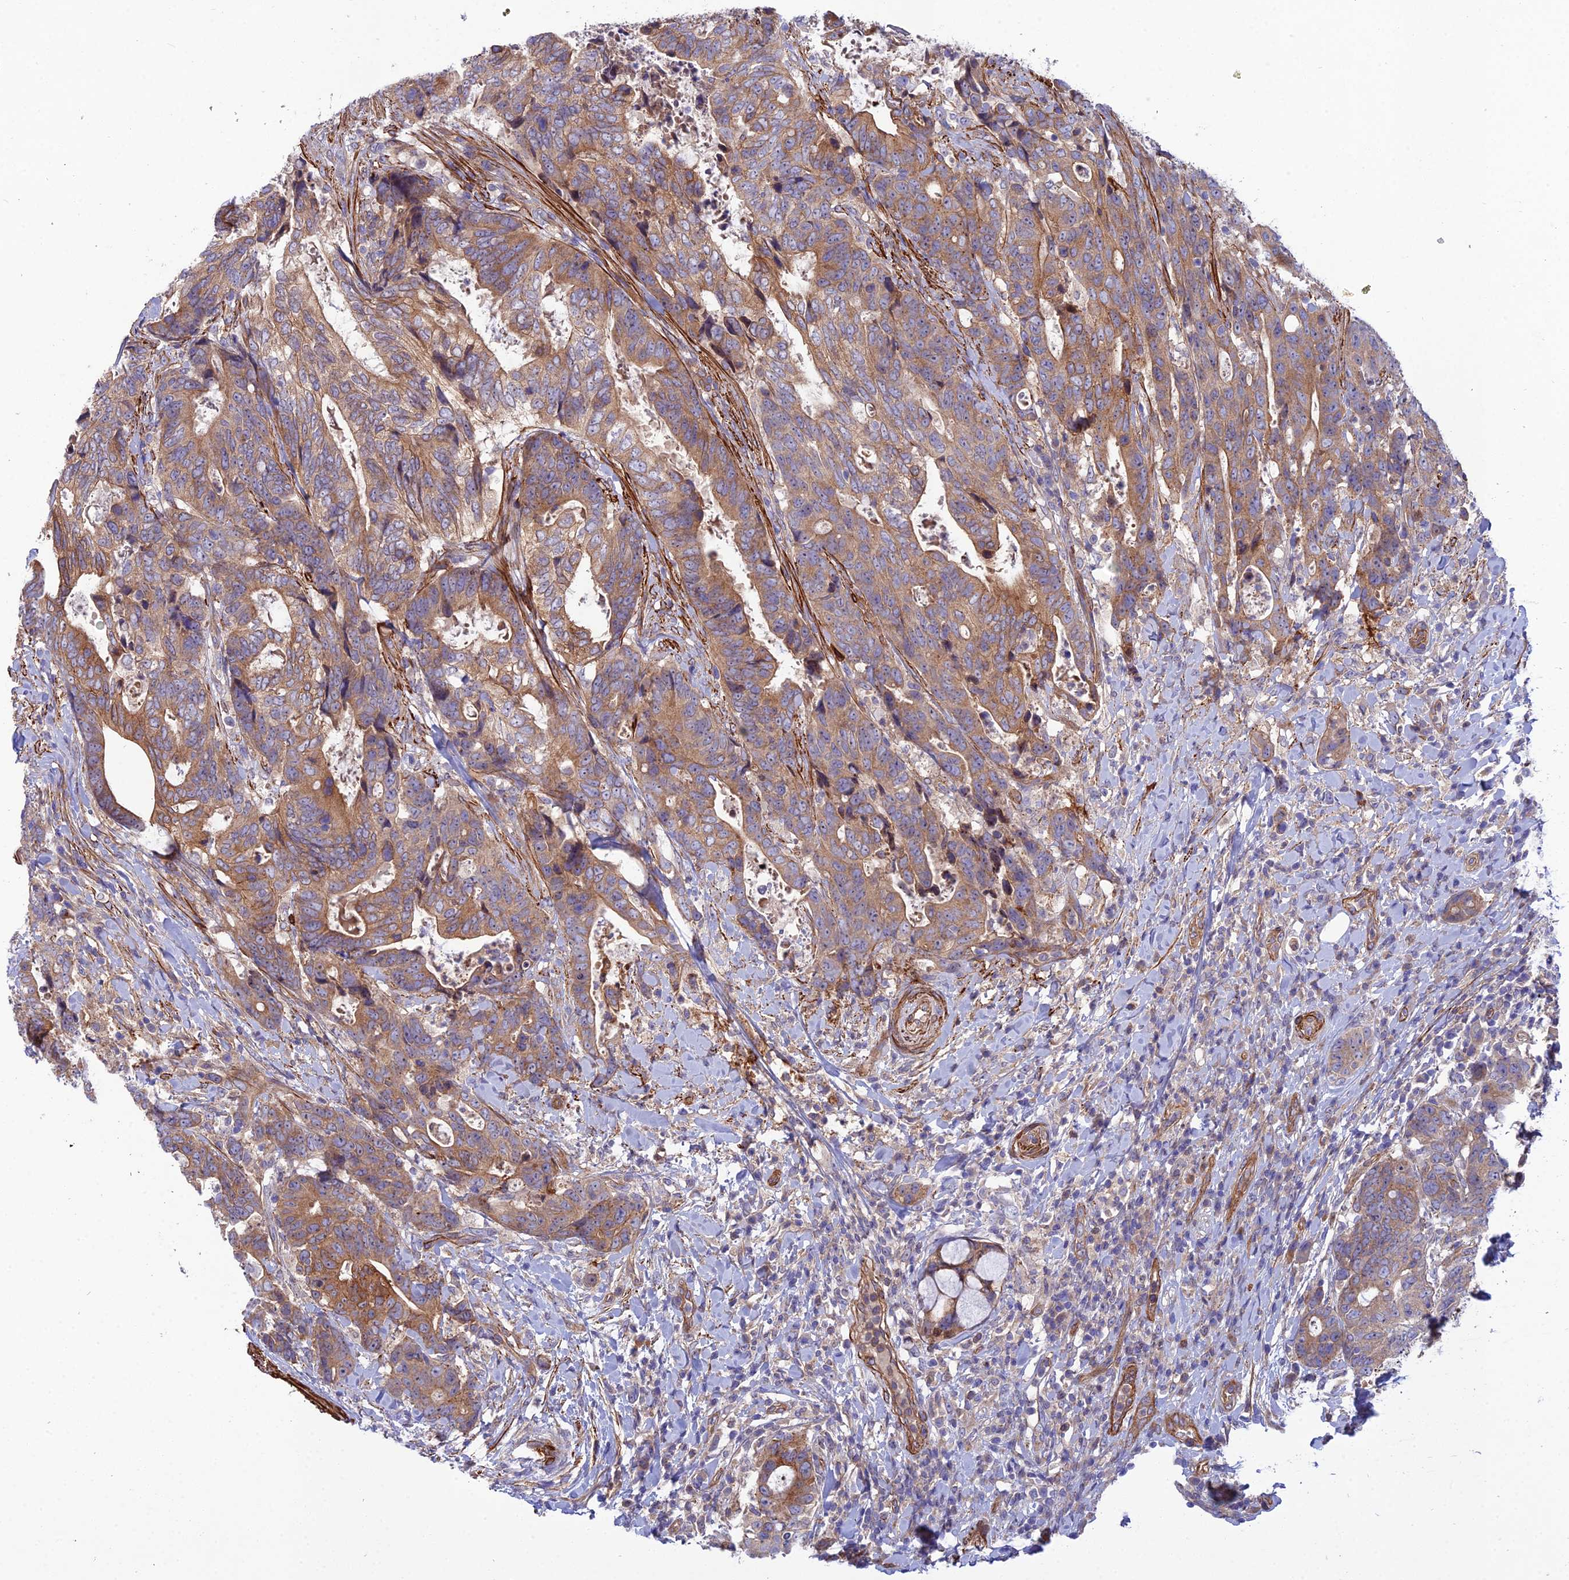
{"staining": {"intensity": "moderate", "quantity": ">75%", "location": "cytoplasmic/membranous"}, "tissue": "colorectal cancer", "cell_type": "Tumor cells", "image_type": "cancer", "snomed": [{"axis": "morphology", "description": "Adenocarcinoma, NOS"}, {"axis": "topography", "description": "Colon"}], "caption": "This photomicrograph shows colorectal cancer stained with IHC to label a protein in brown. The cytoplasmic/membranous of tumor cells show moderate positivity for the protein. Nuclei are counter-stained blue.", "gene": "RALGAPA2", "patient": {"sex": "female", "age": 82}}